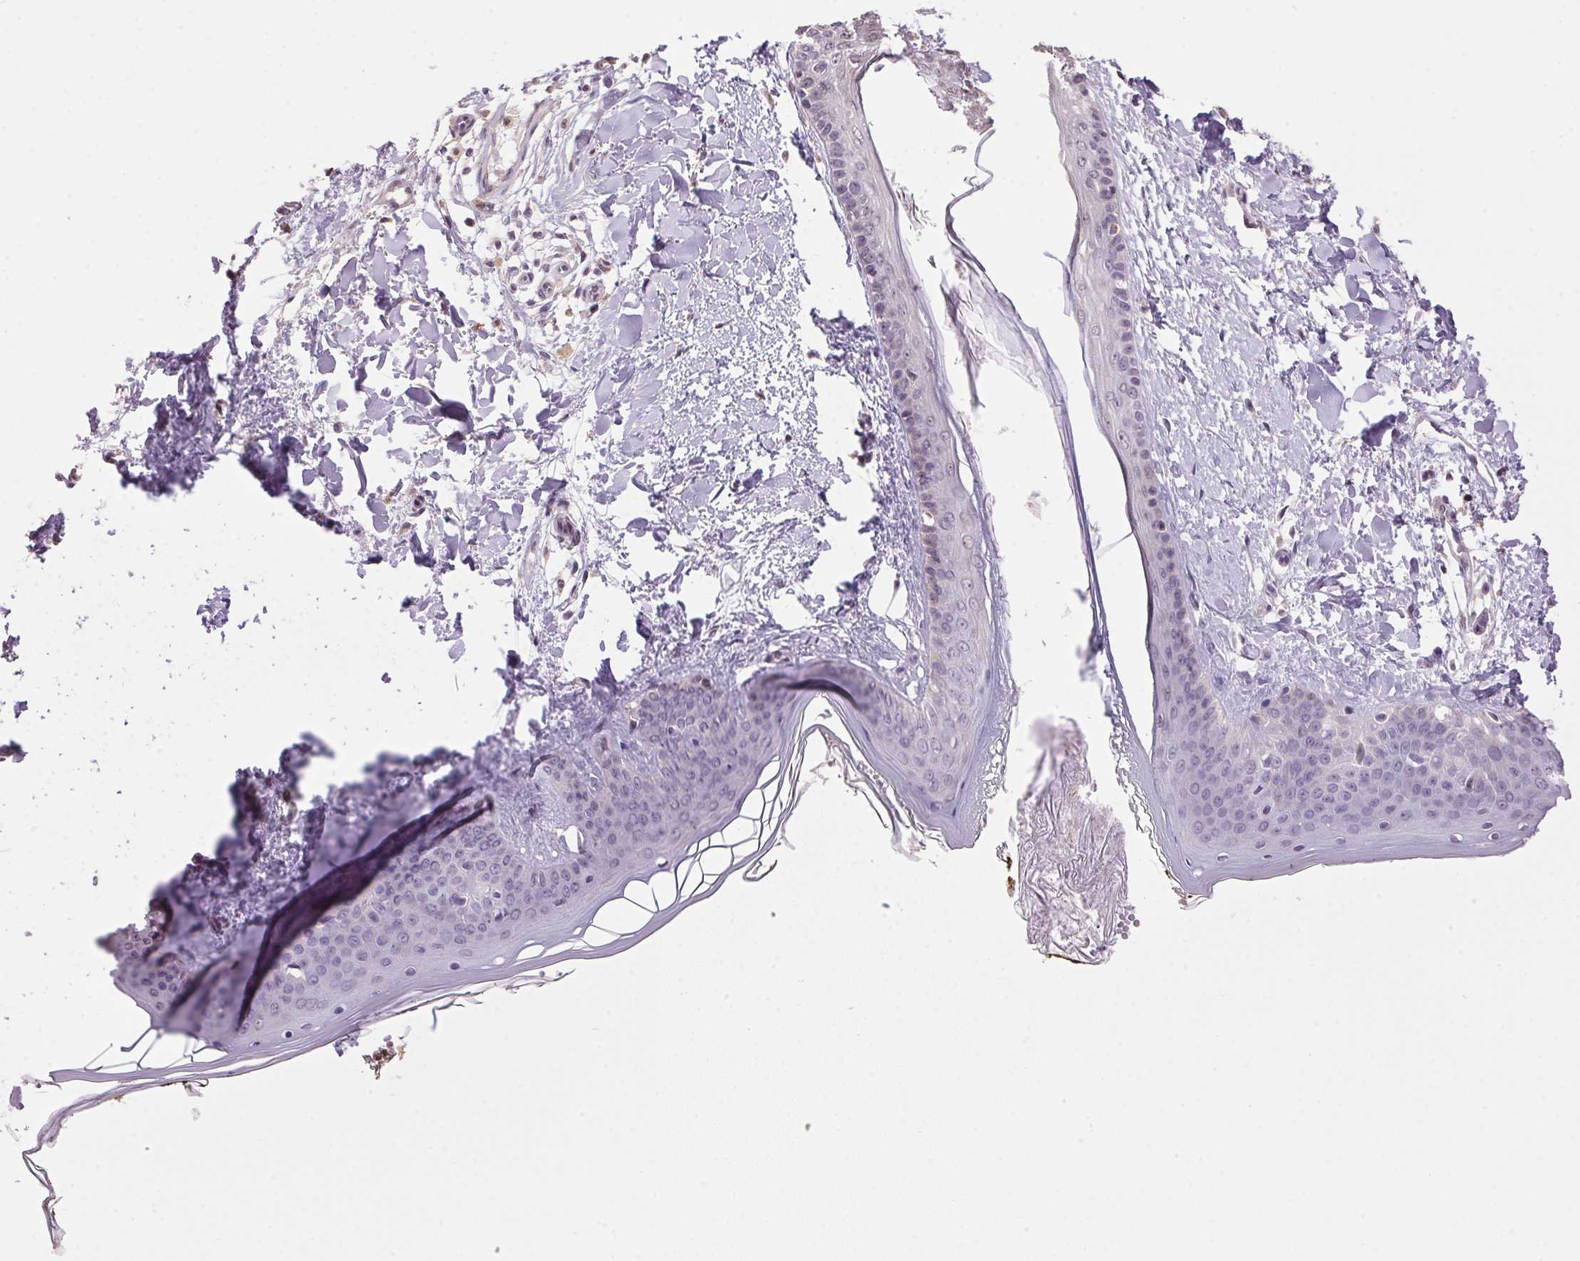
{"staining": {"intensity": "moderate", "quantity": "25%-75%", "location": "nuclear"}, "tissue": "skin", "cell_type": "Fibroblasts", "image_type": "normal", "snomed": [{"axis": "morphology", "description": "Normal tissue, NOS"}, {"axis": "topography", "description": "Skin"}], "caption": "Immunohistochemical staining of normal human skin reveals 25%-75% levels of moderate nuclear protein staining in about 25%-75% of fibroblasts.", "gene": "VWA3B", "patient": {"sex": "female", "age": 34}}